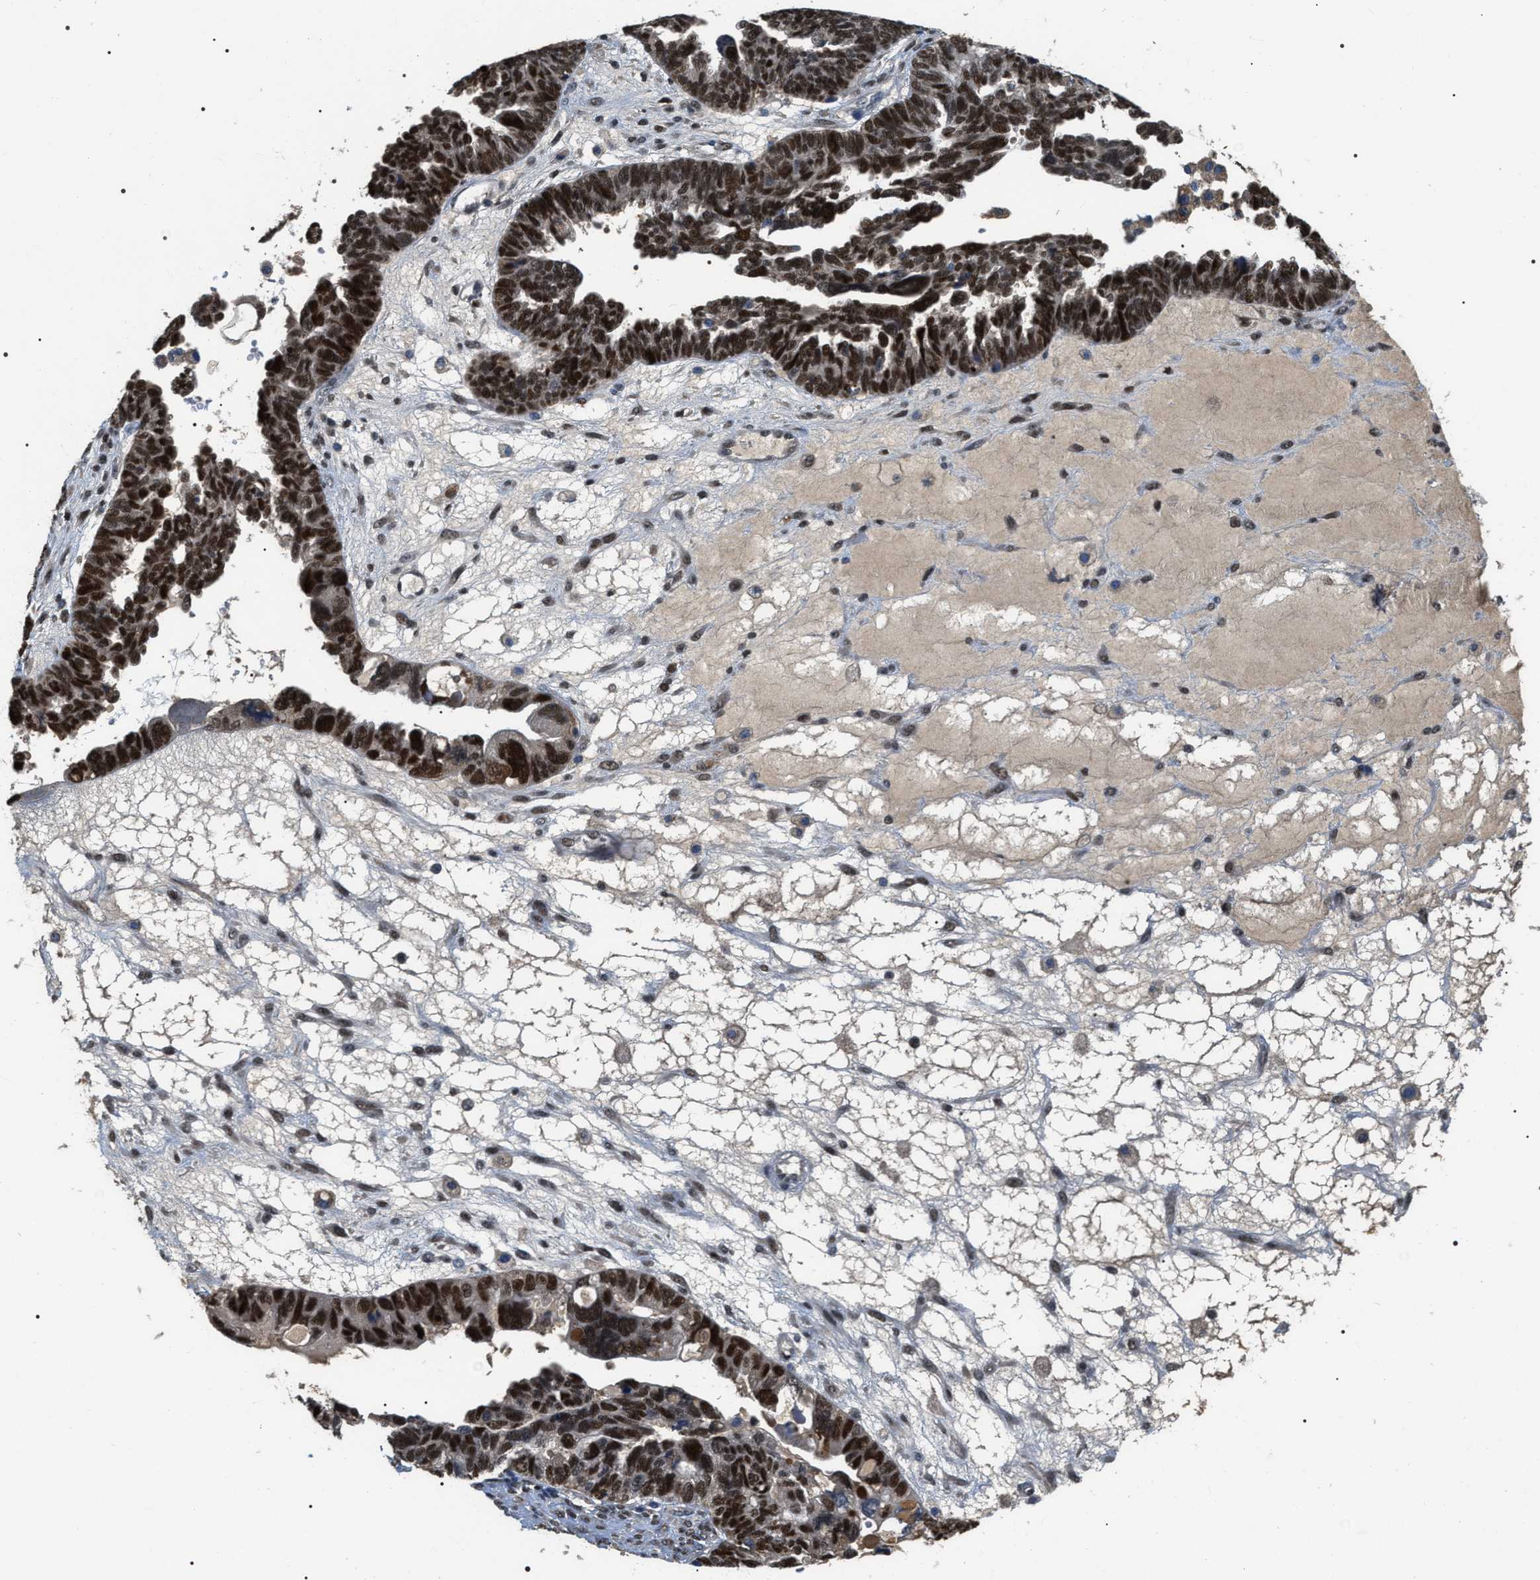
{"staining": {"intensity": "strong", "quantity": ">75%", "location": "nuclear"}, "tissue": "ovarian cancer", "cell_type": "Tumor cells", "image_type": "cancer", "snomed": [{"axis": "morphology", "description": "Cystadenocarcinoma, serous, NOS"}, {"axis": "topography", "description": "Ovary"}], "caption": "A photomicrograph showing strong nuclear expression in approximately >75% of tumor cells in ovarian cancer, as visualized by brown immunohistochemical staining.", "gene": "C7orf25", "patient": {"sex": "female", "age": 79}}